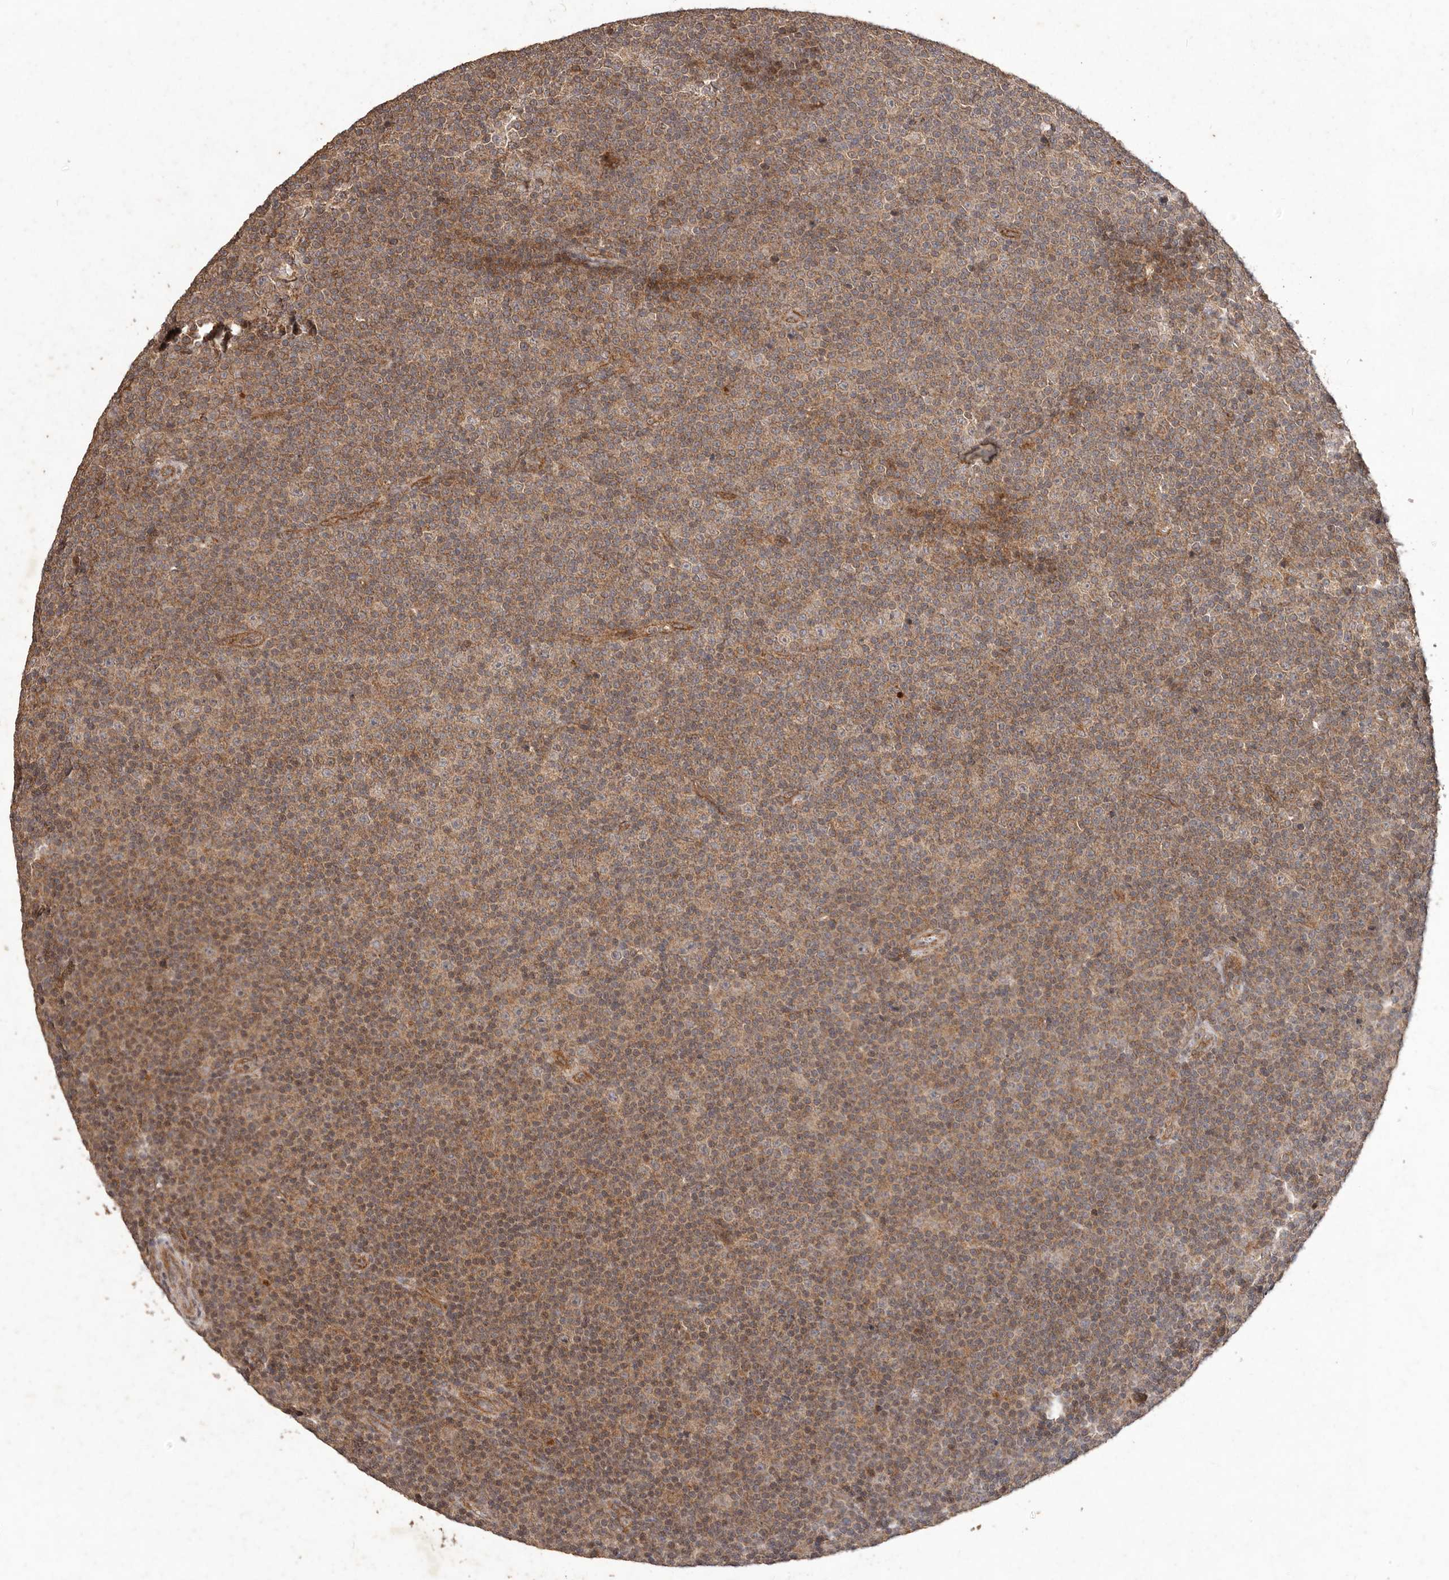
{"staining": {"intensity": "moderate", "quantity": "25%-75%", "location": "cytoplasmic/membranous"}, "tissue": "lymphoma", "cell_type": "Tumor cells", "image_type": "cancer", "snomed": [{"axis": "morphology", "description": "Malignant lymphoma, non-Hodgkin's type, Low grade"}, {"axis": "topography", "description": "Lymph node"}], "caption": "A medium amount of moderate cytoplasmic/membranous expression is identified in approximately 25%-75% of tumor cells in malignant lymphoma, non-Hodgkin's type (low-grade) tissue. (brown staining indicates protein expression, while blue staining denotes nuclei).", "gene": "PLOD2", "patient": {"sex": "female", "age": 67}}